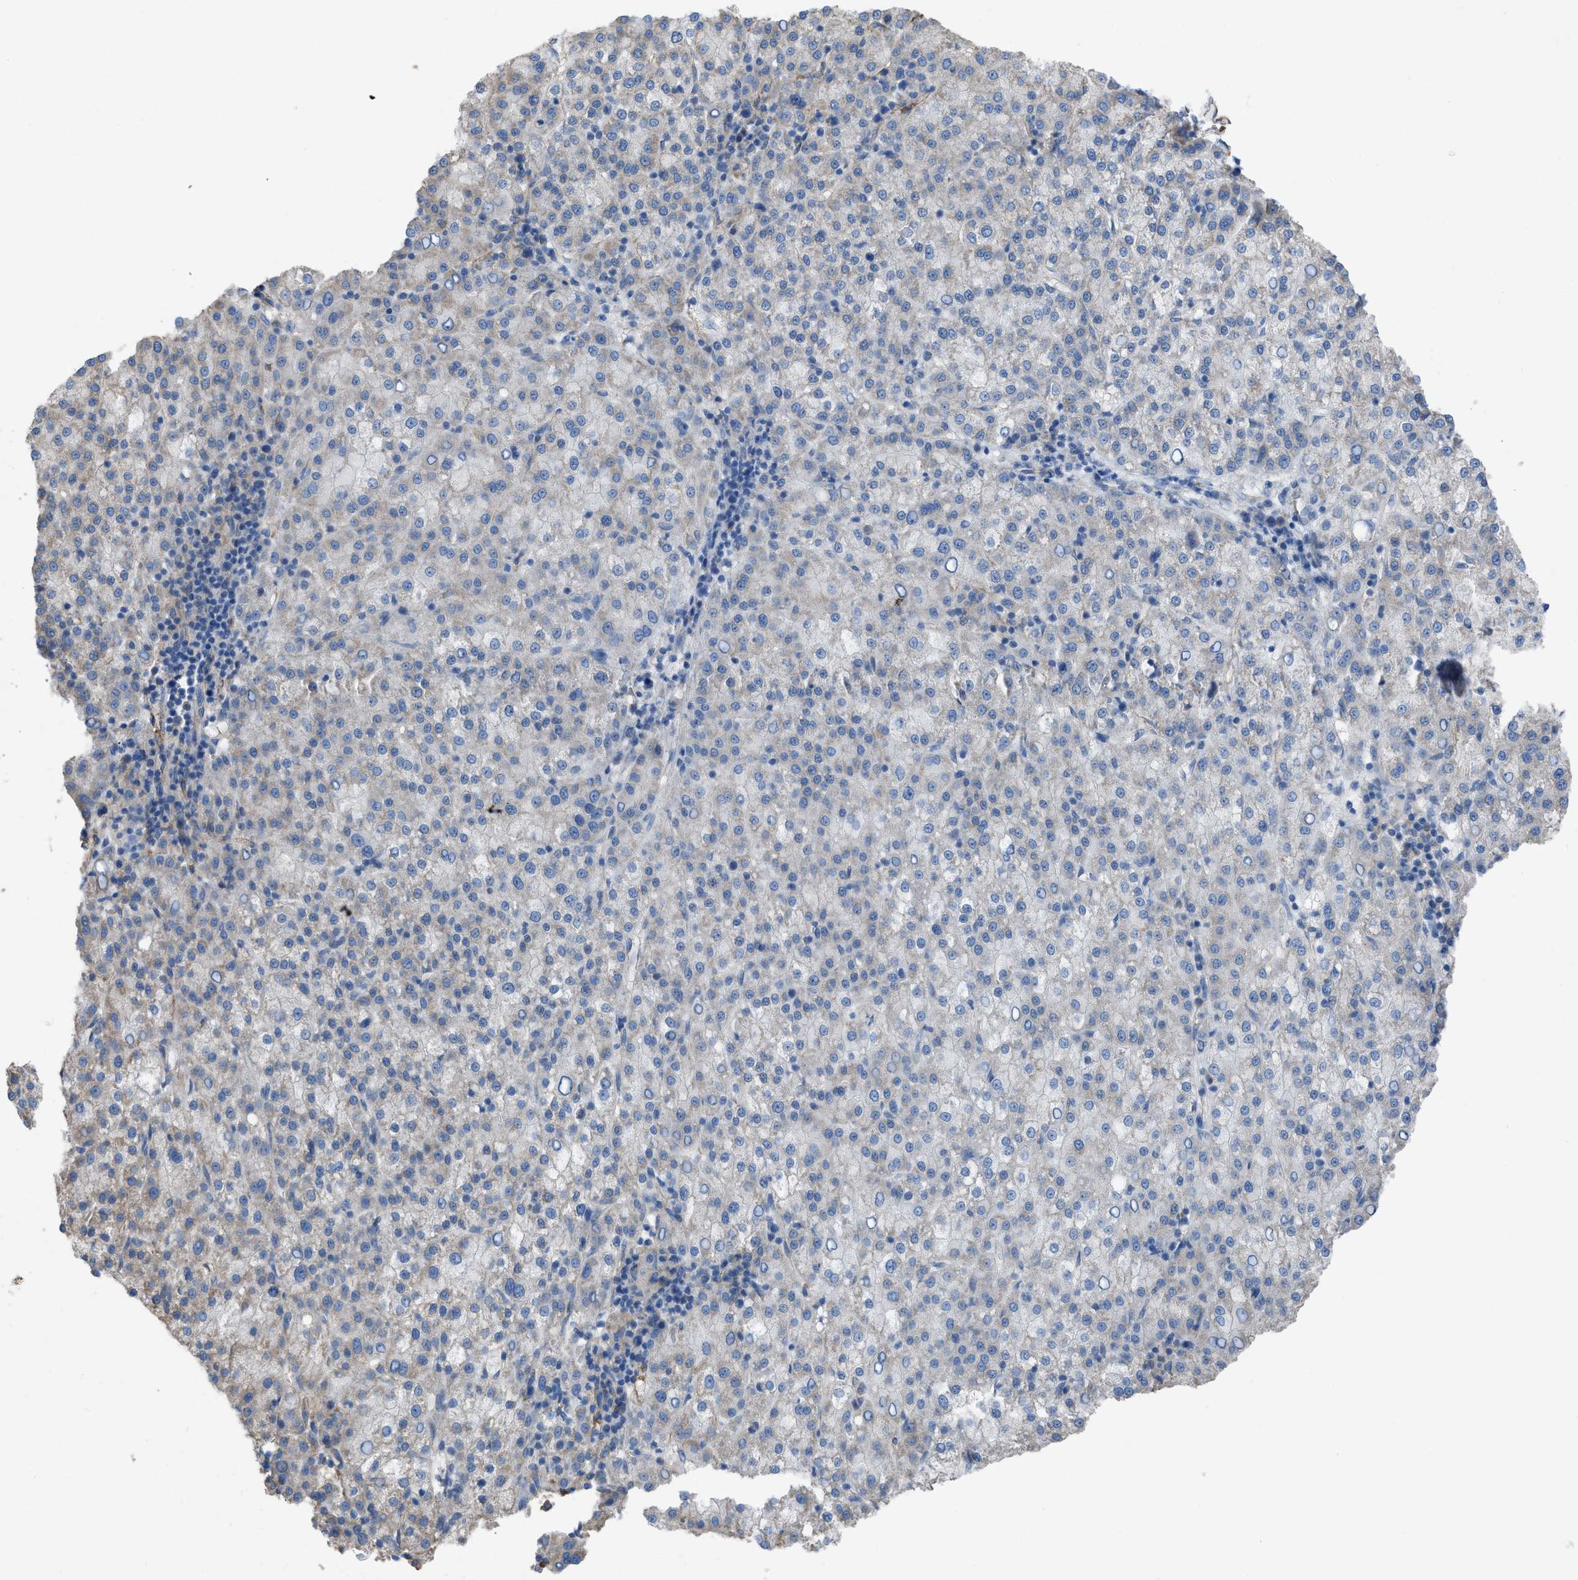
{"staining": {"intensity": "negative", "quantity": "none", "location": "none"}, "tissue": "liver cancer", "cell_type": "Tumor cells", "image_type": "cancer", "snomed": [{"axis": "morphology", "description": "Carcinoma, Hepatocellular, NOS"}, {"axis": "topography", "description": "Liver"}], "caption": "IHC of human liver cancer demonstrates no expression in tumor cells.", "gene": "DOLPP1", "patient": {"sex": "female", "age": 58}}